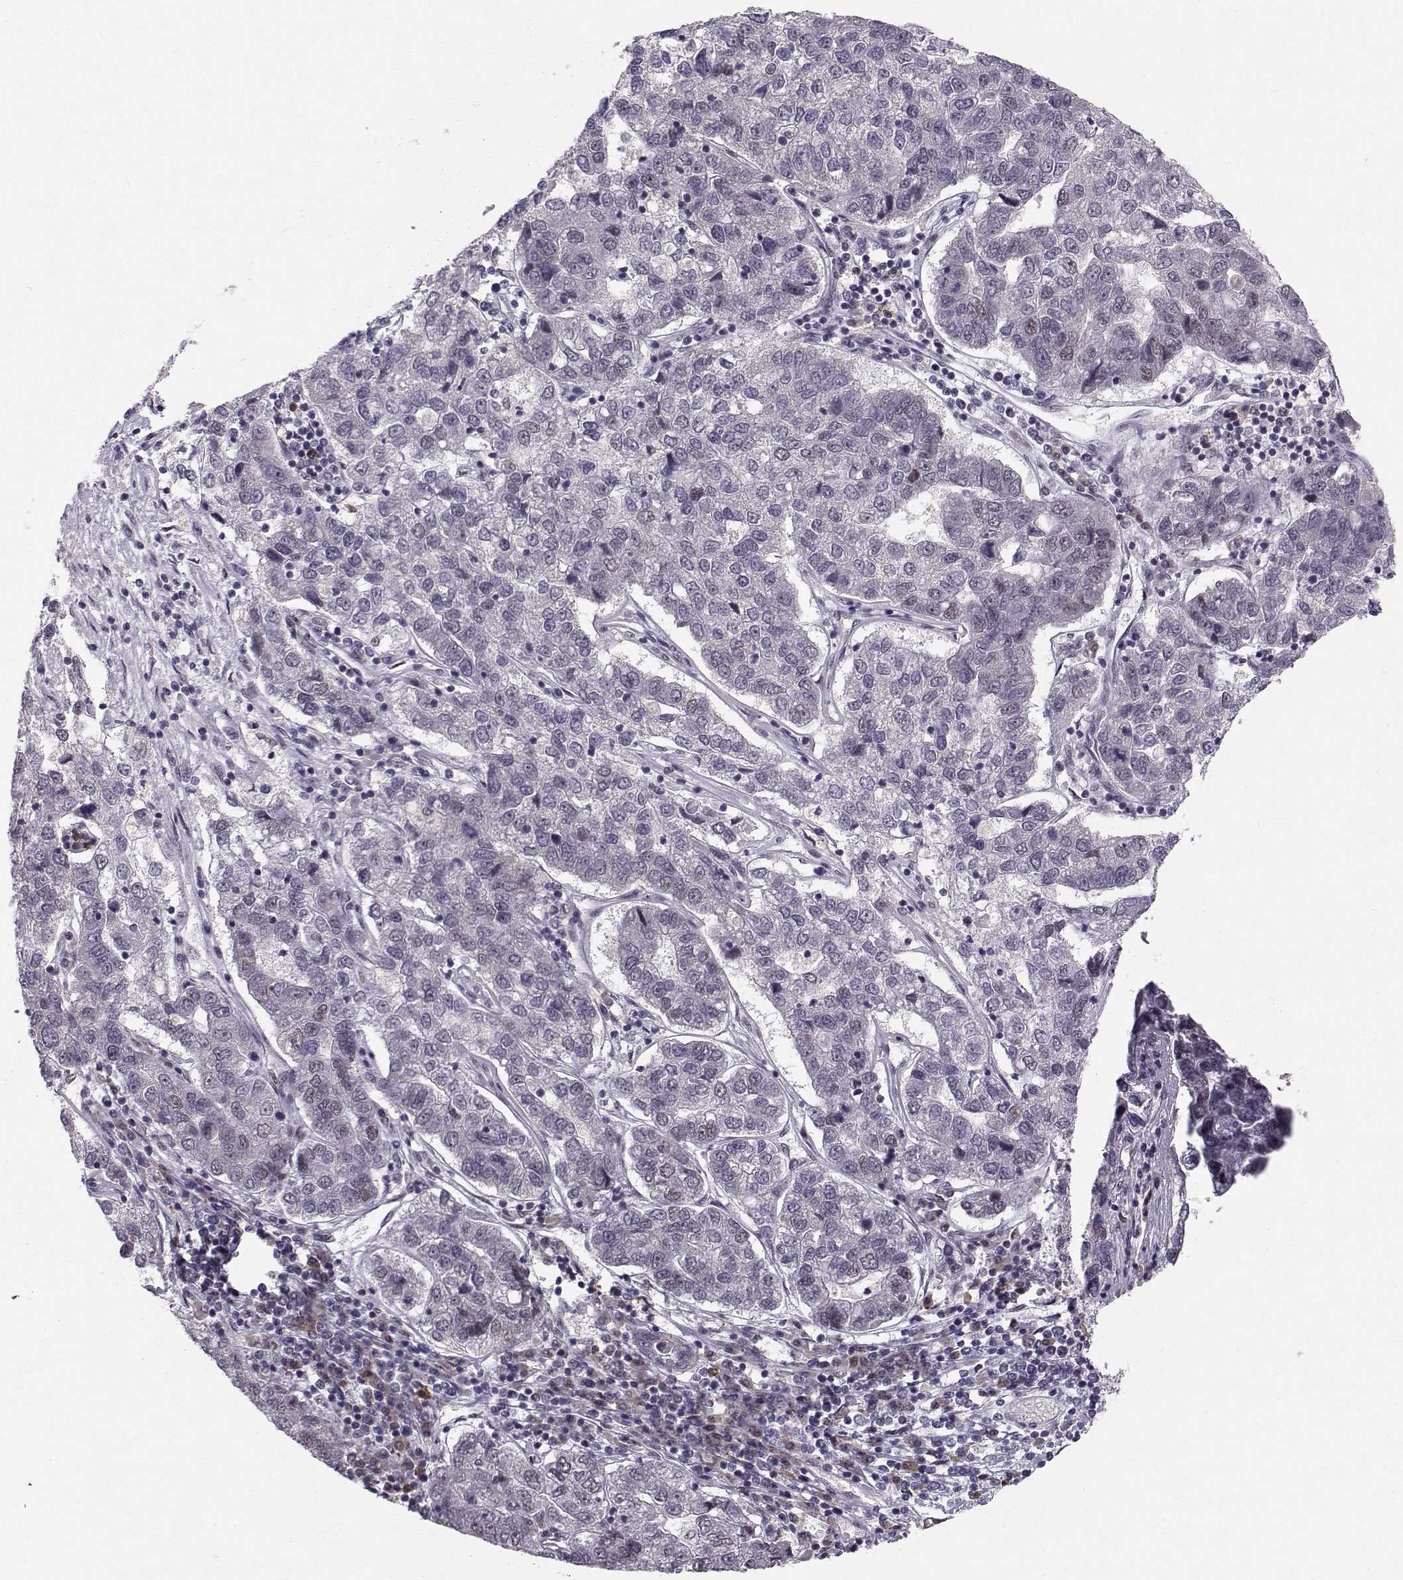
{"staining": {"intensity": "negative", "quantity": "none", "location": "none"}, "tissue": "pancreatic cancer", "cell_type": "Tumor cells", "image_type": "cancer", "snomed": [{"axis": "morphology", "description": "Adenocarcinoma, NOS"}, {"axis": "topography", "description": "Pancreas"}], "caption": "DAB immunohistochemical staining of human pancreatic adenocarcinoma displays no significant expression in tumor cells.", "gene": "RPP38", "patient": {"sex": "female", "age": 61}}